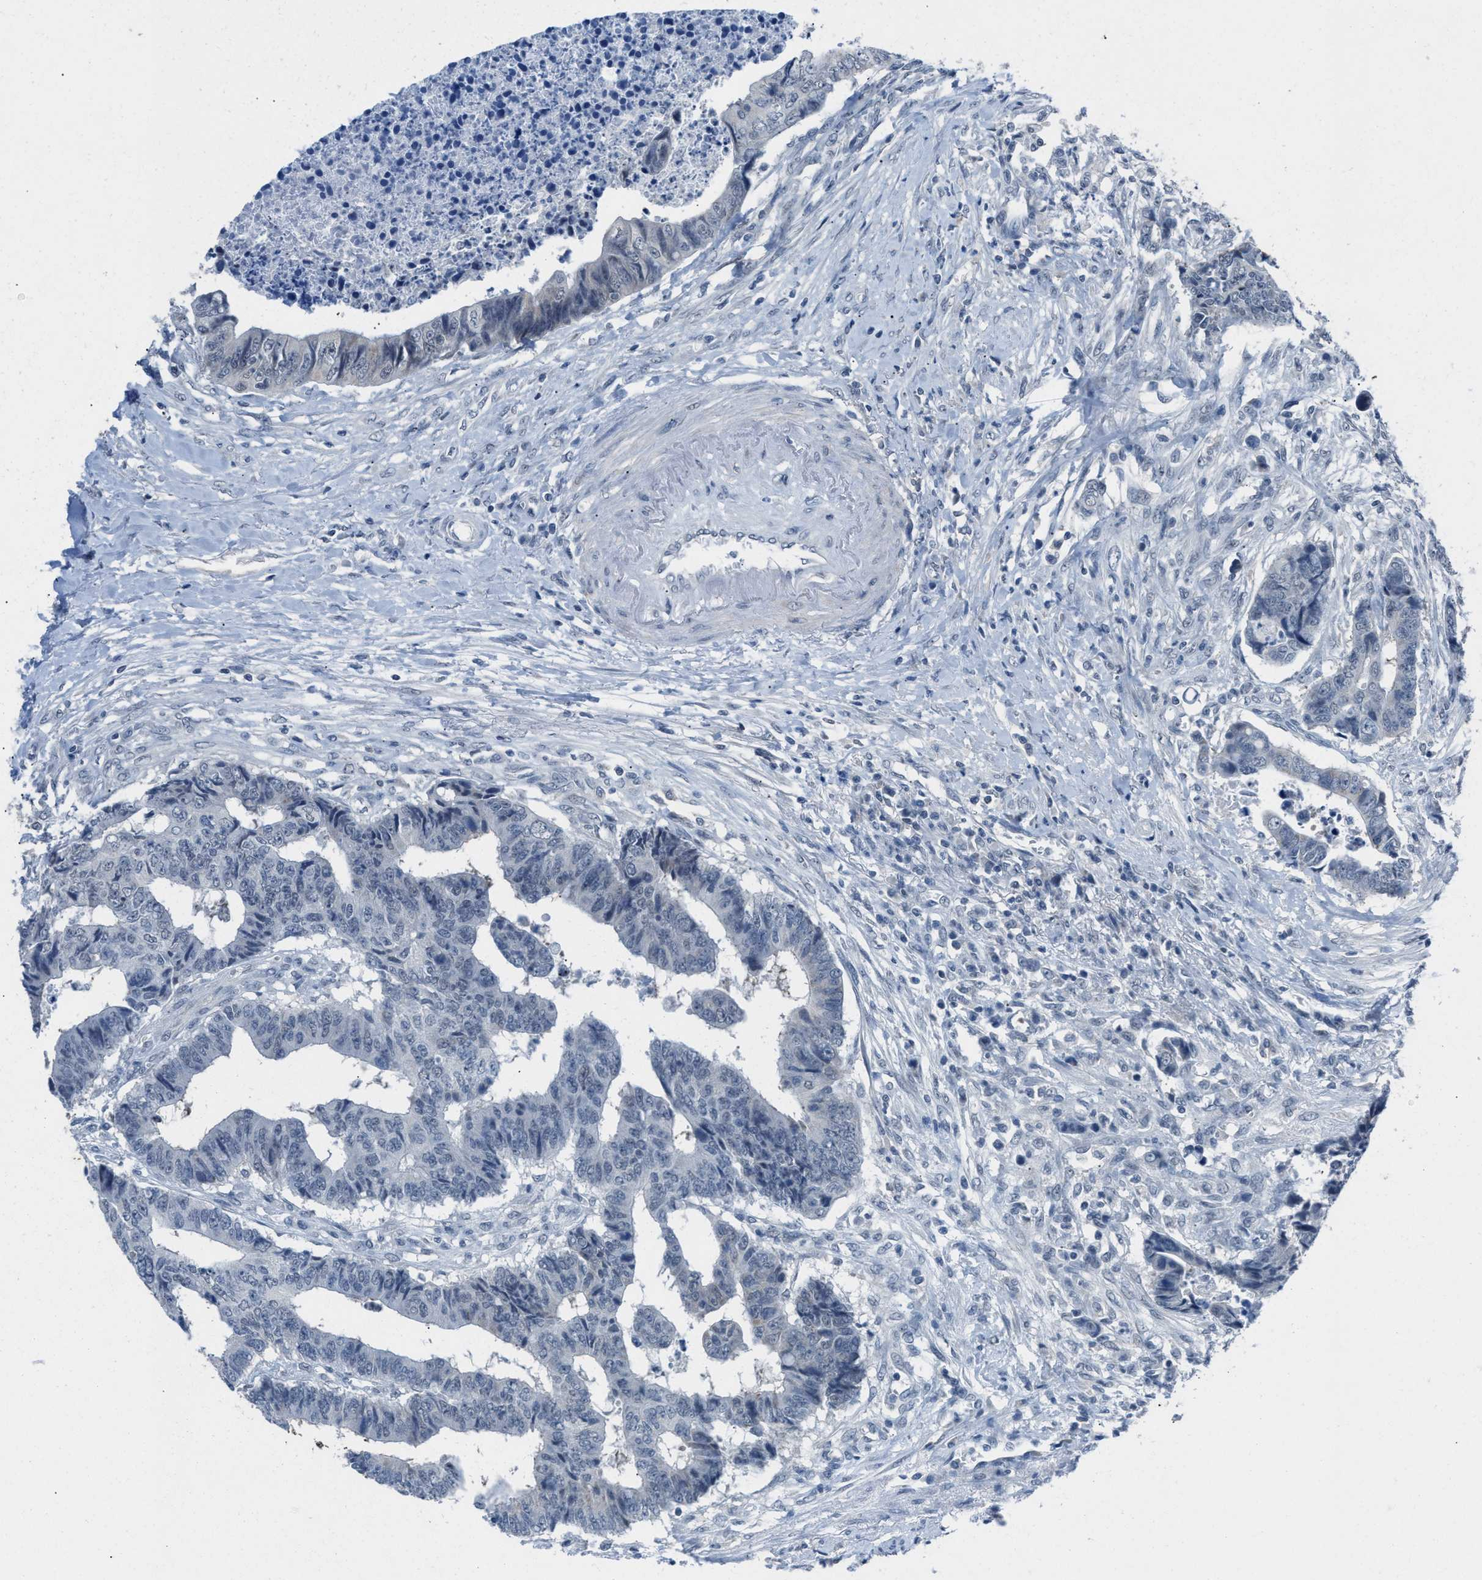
{"staining": {"intensity": "negative", "quantity": "none", "location": "none"}, "tissue": "colorectal cancer", "cell_type": "Tumor cells", "image_type": "cancer", "snomed": [{"axis": "morphology", "description": "Adenocarcinoma, NOS"}, {"axis": "topography", "description": "Rectum"}], "caption": "This micrograph is of colorectal cancer (adenocarcinoma) stained with immunohistochemistry to label a protein in brown with the nuclei are counter-stained blue. There is no positivity in tumor cells.", "gene": "ANAPC11", "patient": {"sex": "male", "age": 84}}